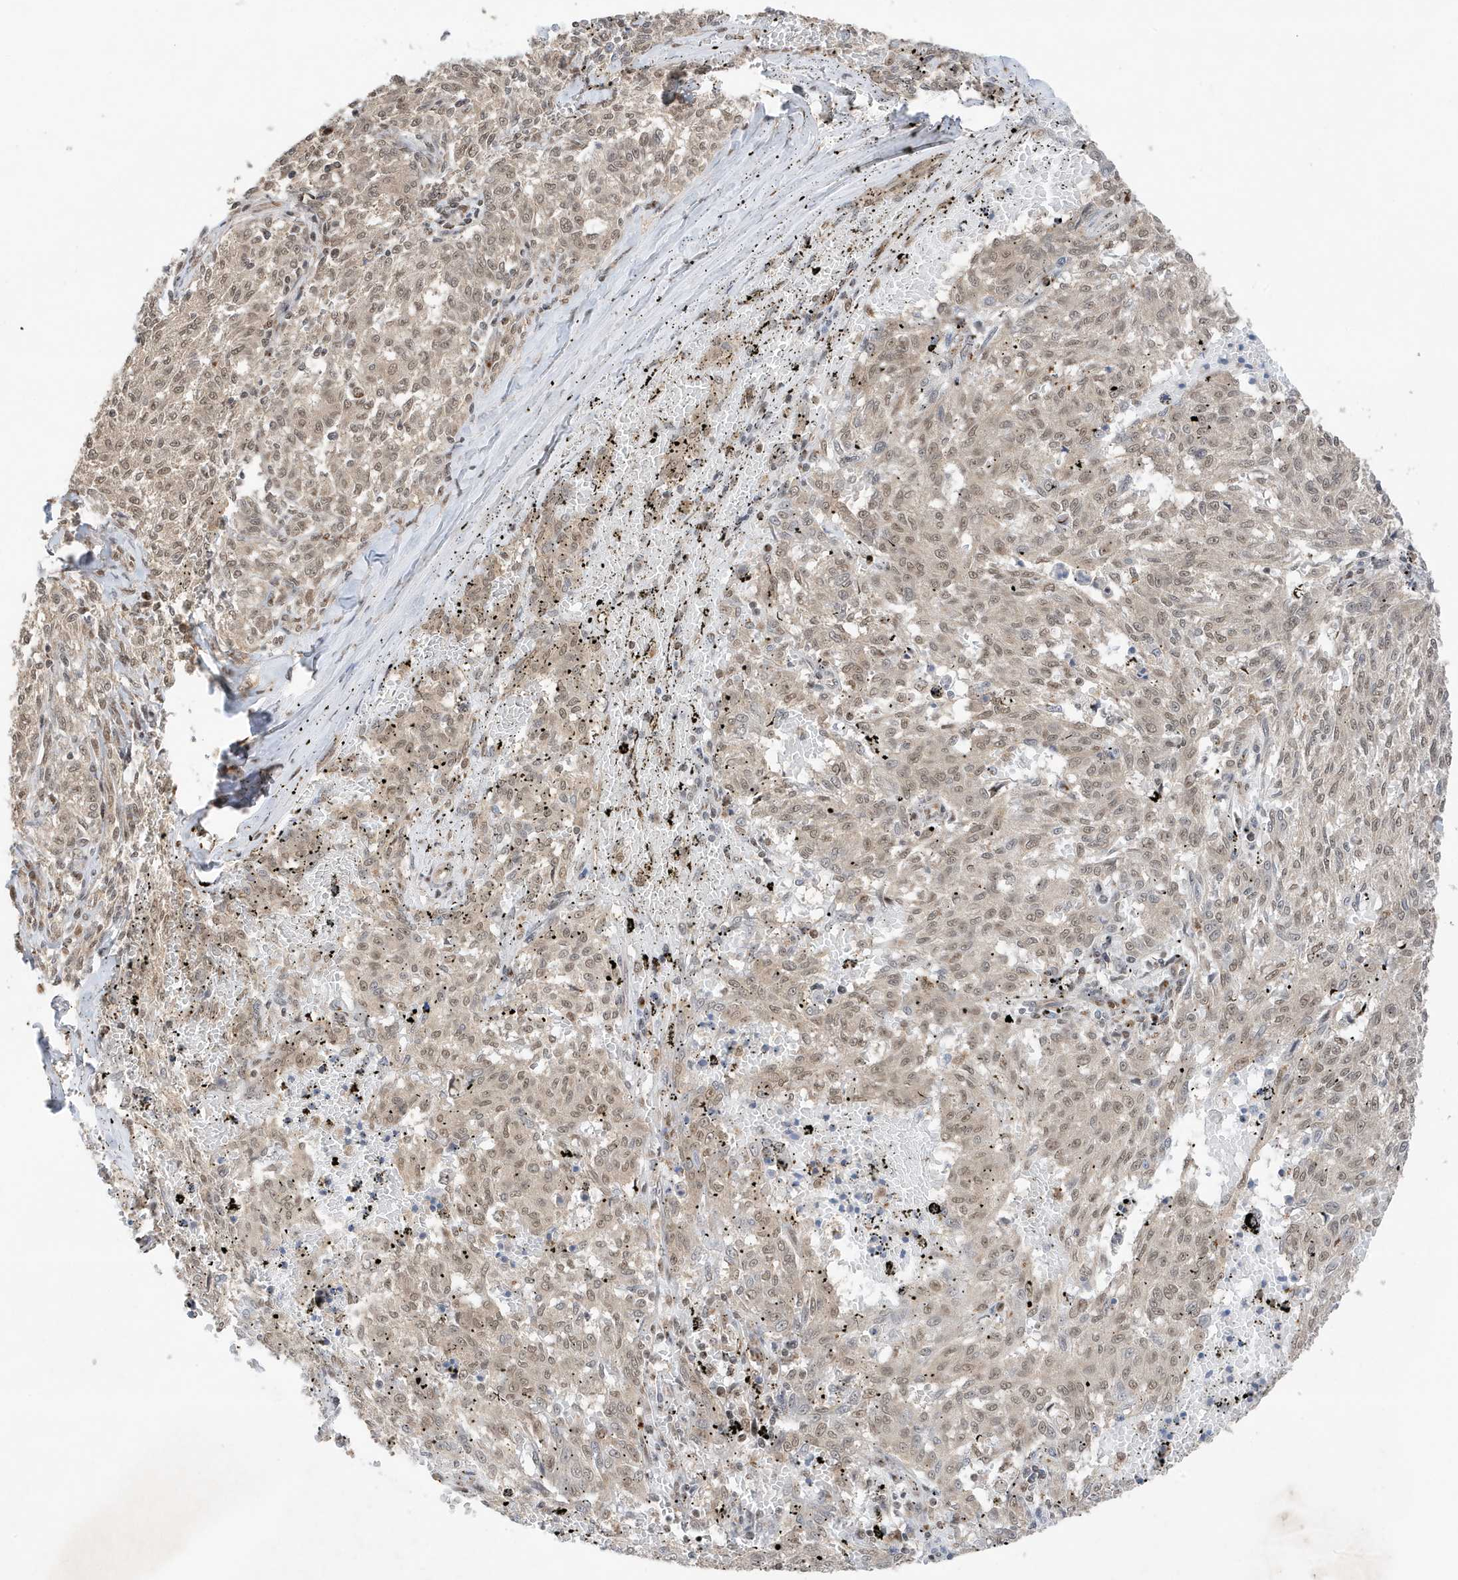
{"staining": {"intensity": "weak", "quantity": "<25%", "location": "nuclear"}, "tissue": "melanoma", "cell_type": "Tumor cells", "image_type": "cancer", "snomed": [{"axis": "morphology", "description": "Malignant melanoma, NOS"}, {"axis": "topography", "description": "Skin"}], "caption": "This photomicrograph is of malignant melanoma stained with immunohistochemistry to label a protein in brown with the nuclei are counter-stained blue. There is no staining in tumor cells.", "gene": "MAST3", "patient": {"sex": "female", "age": 72}}